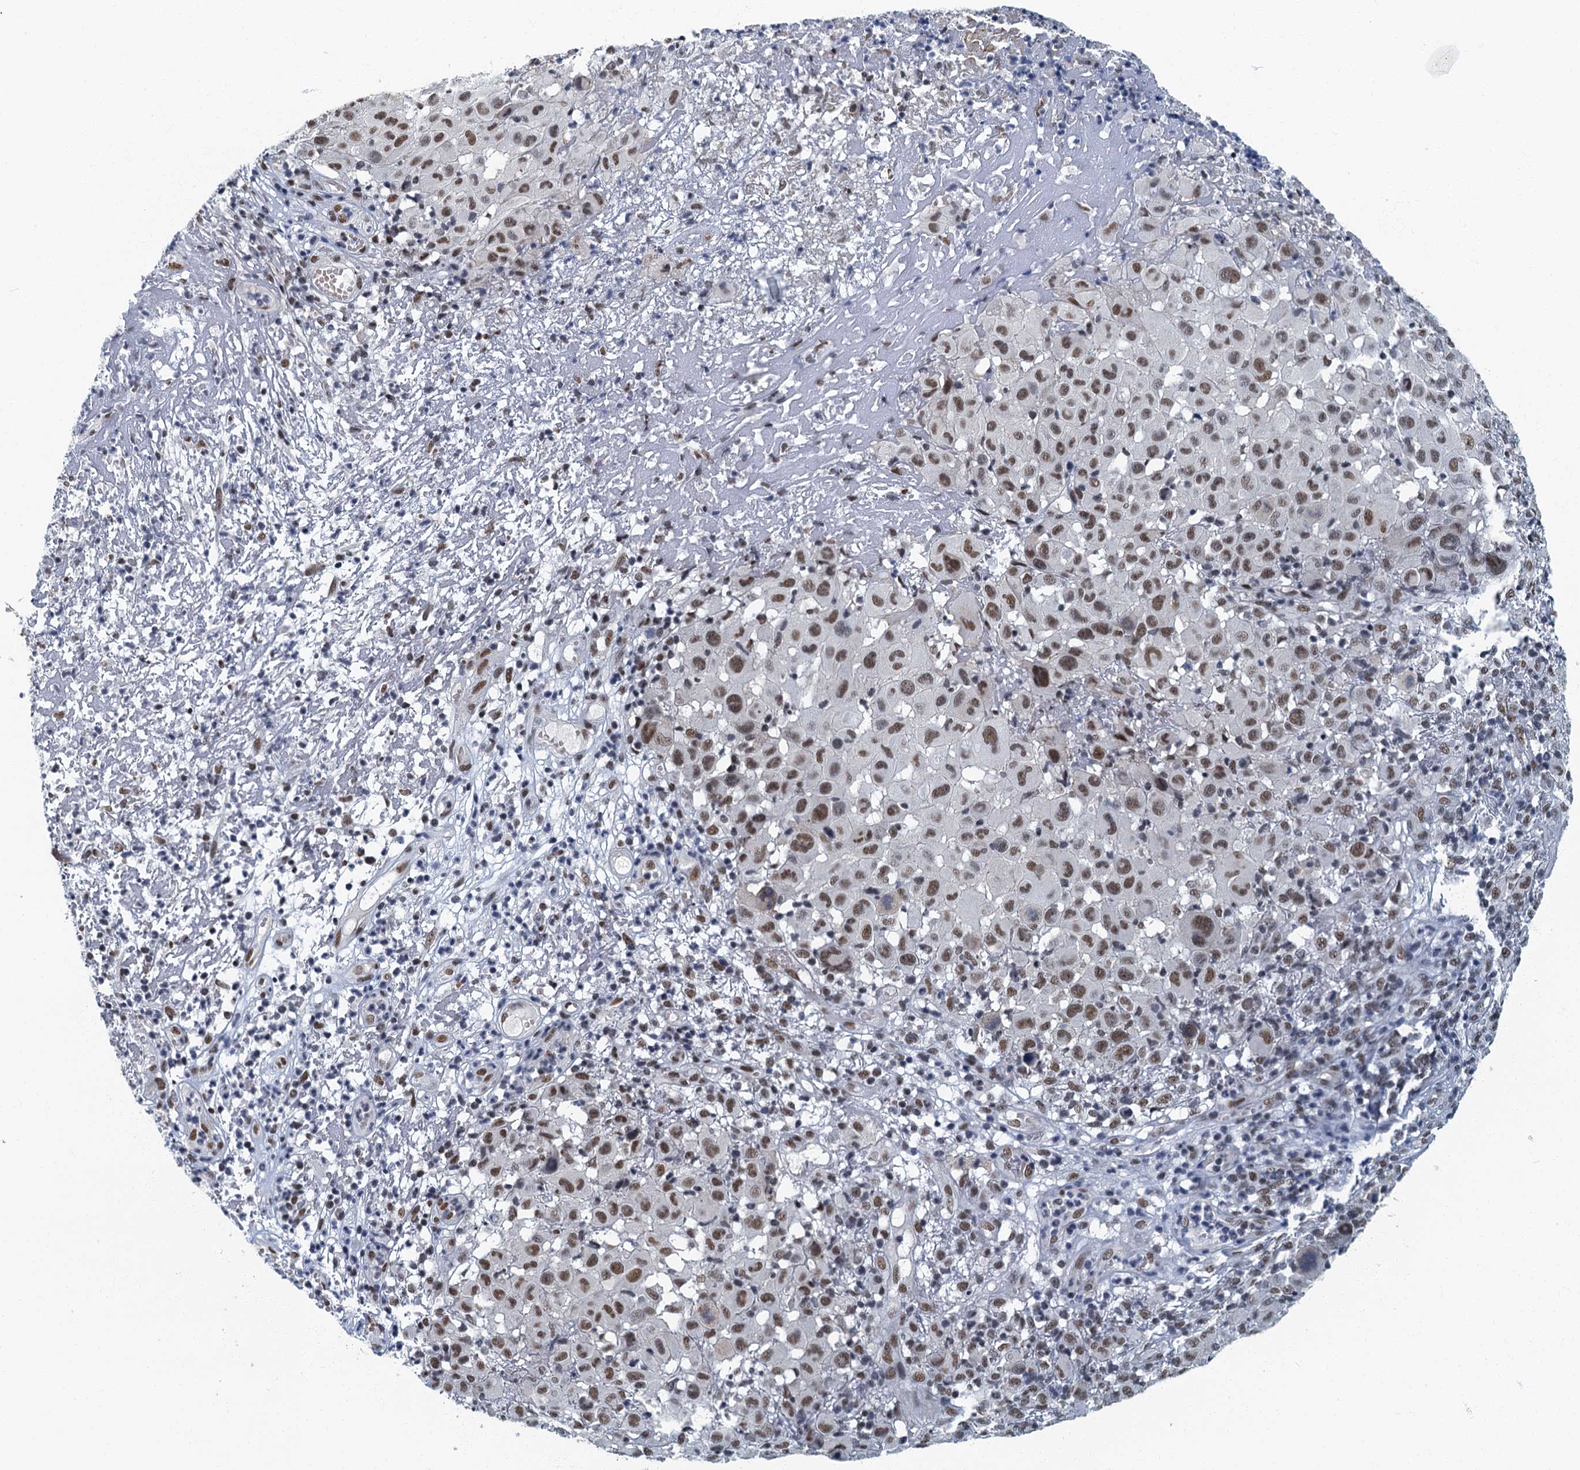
{"staining": {"intensity": "moderate", "quantity": ">75%", "location": "nuclear"}, "tissue": "melanoma", "cell_type": "Tumor cells", "image_type": "cancer", "snomed": [{"axis": "morphology", "description": "Malignant melanoma, NOS"}, {"axis": "topography", "description": "Skin"}], "caption": "The micrograph displays staining of melanoma, revealing moderate nuclear protein expression (brown color) within tumor cells.", "gene": "GADL1", "patient": {"sex": "male", "age": 73}}